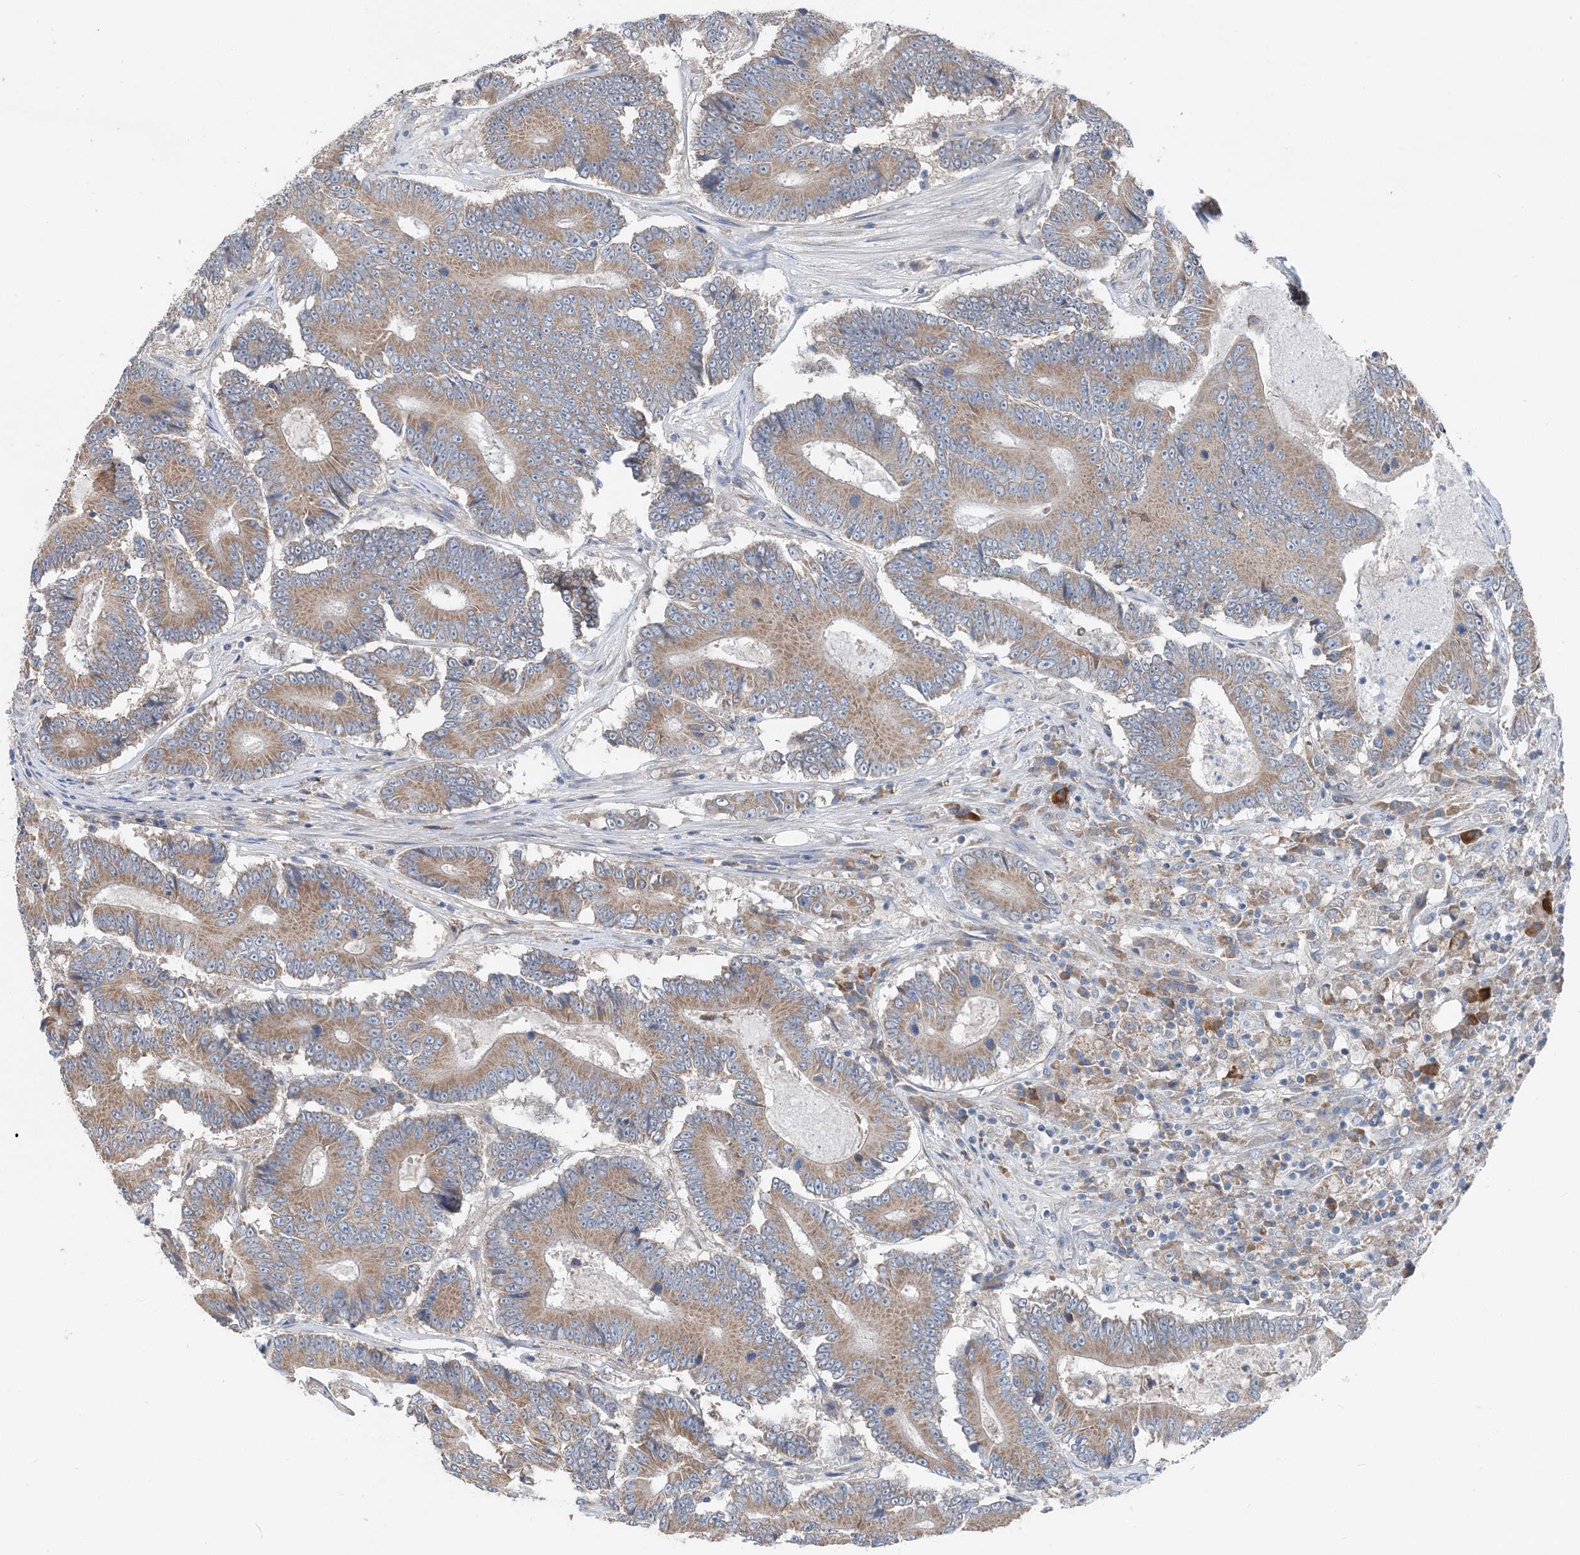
{"staining": {"intensity": "moderate", "quantity": ">75%", "location": "cytoplasmic/membranous"}, "tissue": "colorectal cancer", "cell_type": "Tumor cells", "image_type": "cancer", "snomed": [{"axis": "morphology", "description": "Adenocarcinoma, NOS"}, {"axis": "topography", "description": "Colon"}], "caption": "Colorectal cancer was stained to show a protein in brown. There is medium levels of moderate cytoplasmic/membranous expression in about >75% of tumor cells.", "gene": "DHX30", "patient": {"sex": "male", "age": 83}}